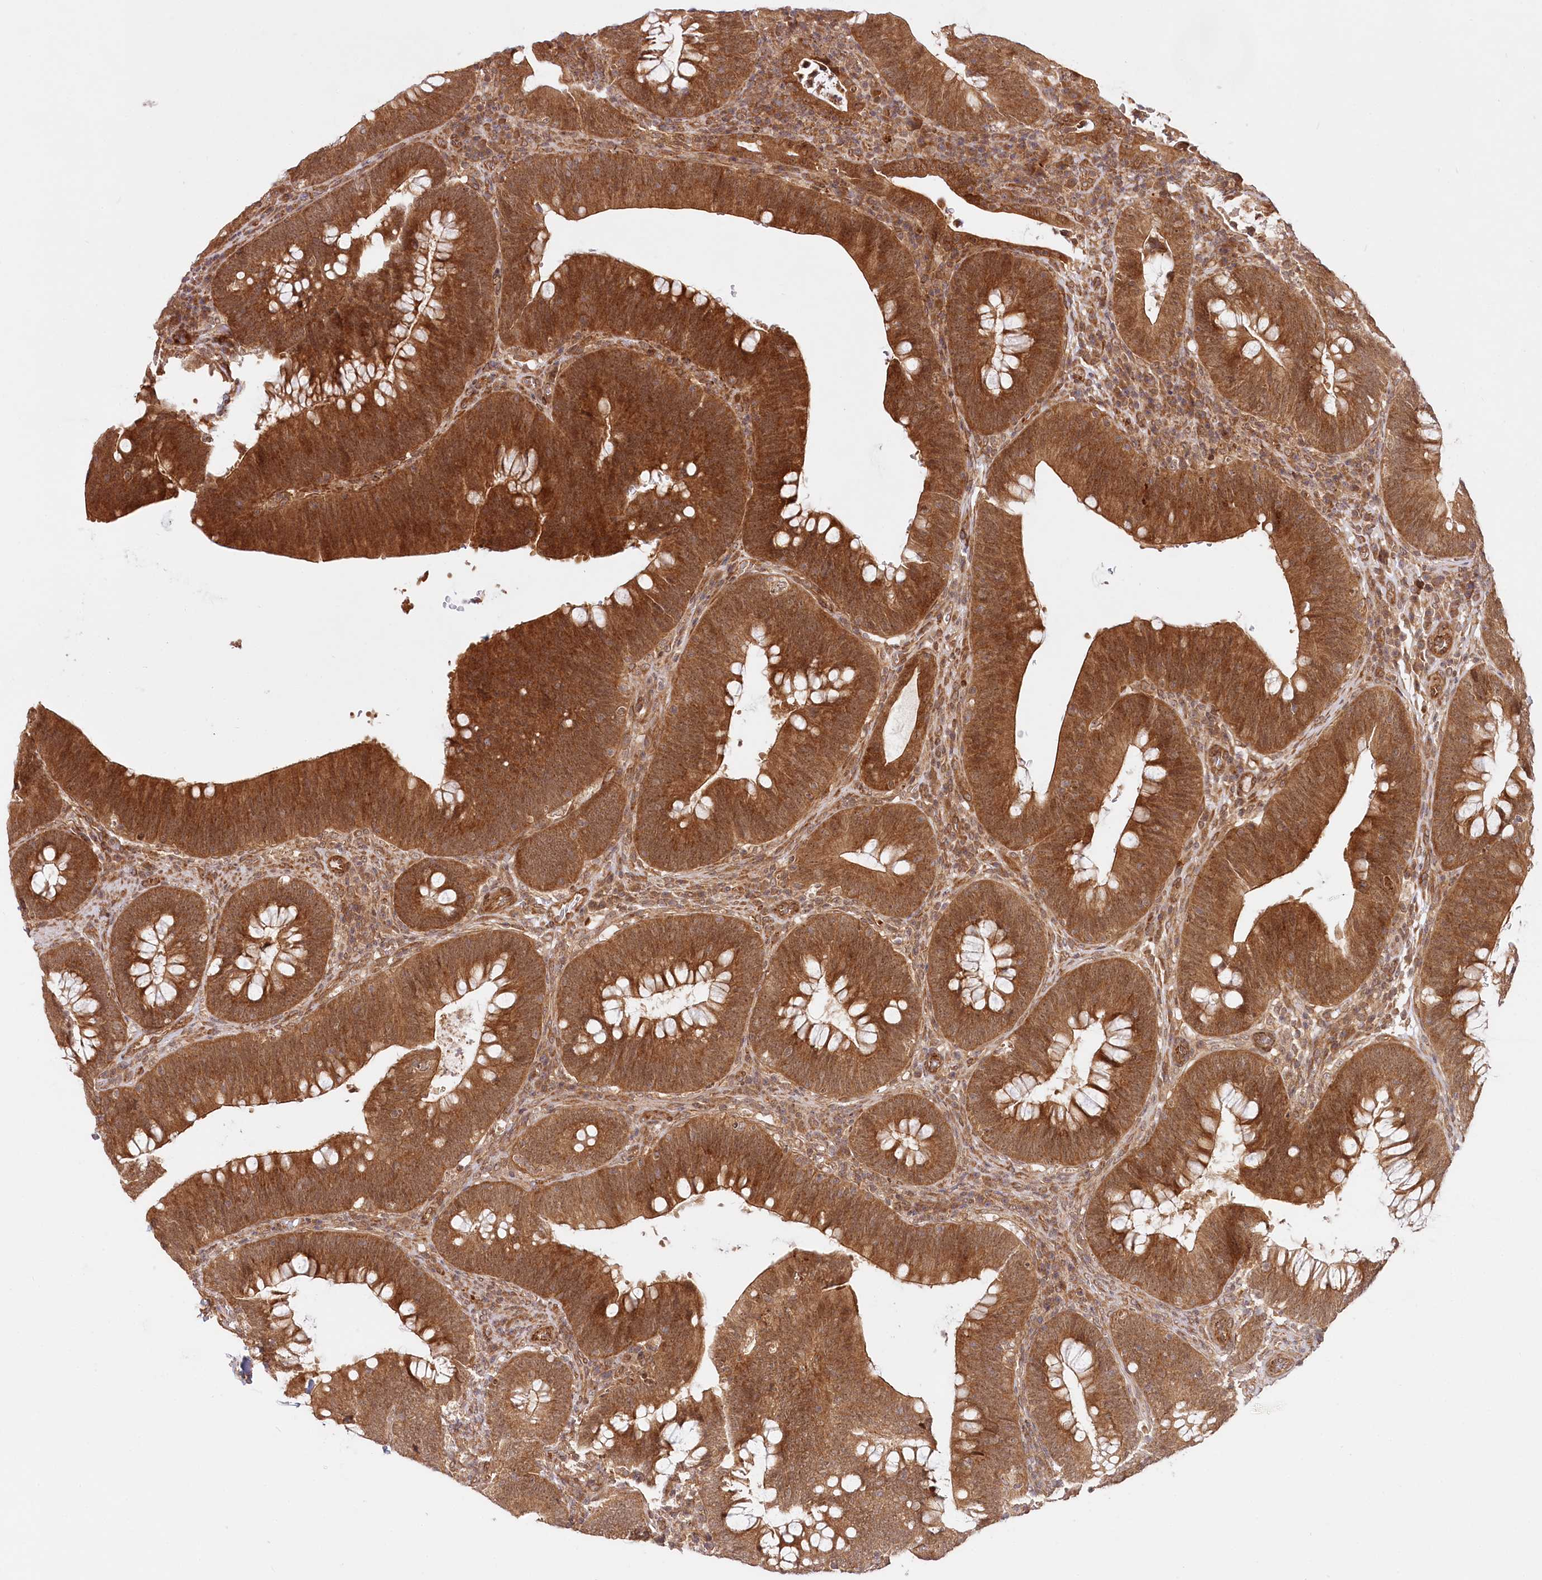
{"staining": {"intensity": "strong", "quantity": ">75%", "location": "cytoplasmic/membranous"}, "tissue": "colorectal cancer", "cell_type": "Tumor cells", "image_type": "cancer", "snomed": [{"axis": "morphology", "description": "Normal tissue, NOS"}, {"axis": "topography", "description": "Colon"}], "caption": "DAB immunohistochemical staining of colorectal cancer exhibits strong cytoplasmic/membranous protein expression in approximately >75% of tumor cells.", "gene": "CEP70", "patient": {"sex": "female", "age": 82}}